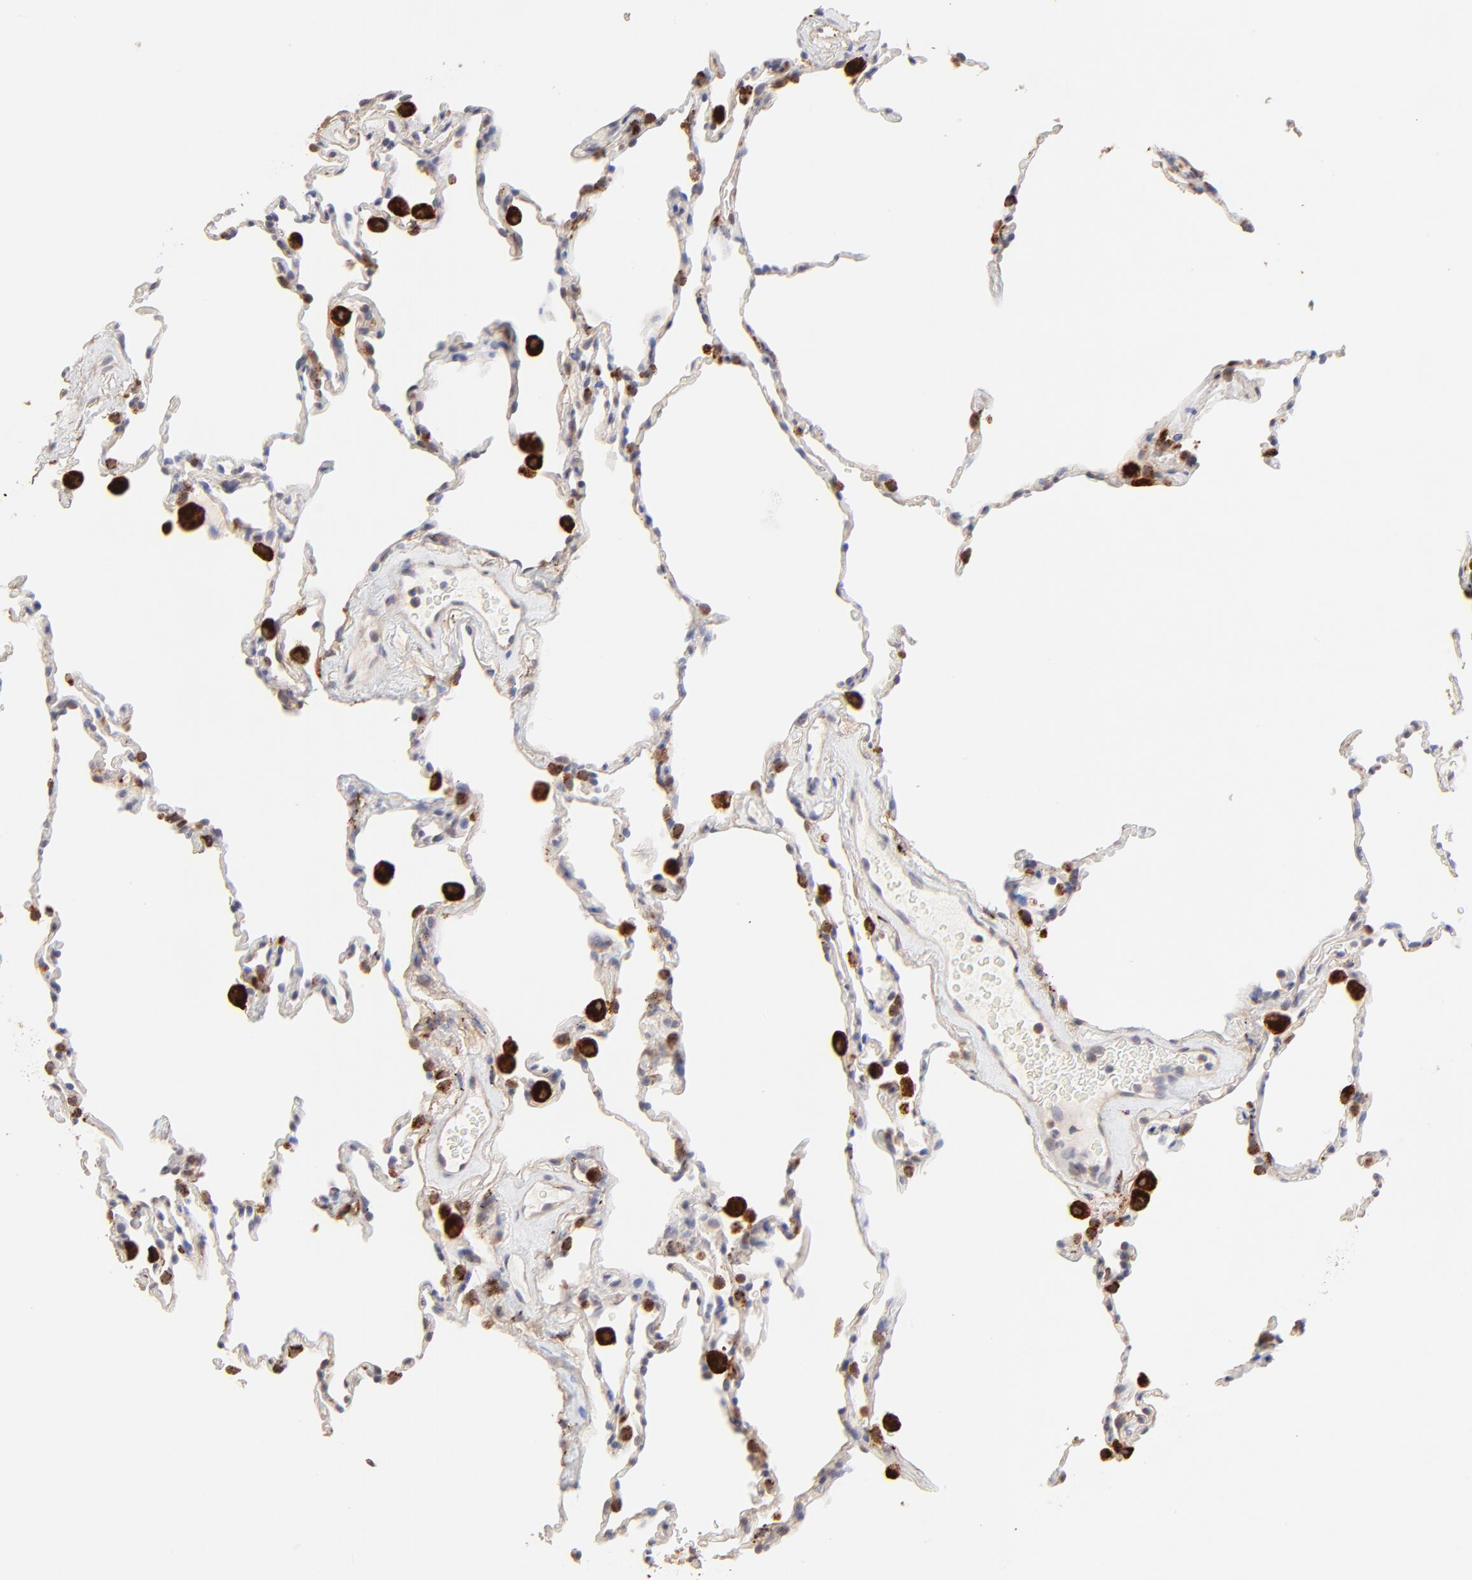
{"staining": {"intensity": "weak", "quantity": "25%-75%", "location": "cytoplasmic/membranous"}, "tissue": "lung", "cell_type": "Alveolar cells", "image_type": "normal", "snomed": [{"axis": "morphology", "description": "Normal tissue, NOS"}, {"axis": "morphology", "description": "Soft tissue tumor metastatic"}, {"axis": "topography", "description": "Lung"}], "caption": "An image of human lung stained for a protein demonstrates weak cytoplasmic/membranous brown staining in alveolar cells.", "gene": "PDE4B", "patient": {"sex": "male", "age": 59}}